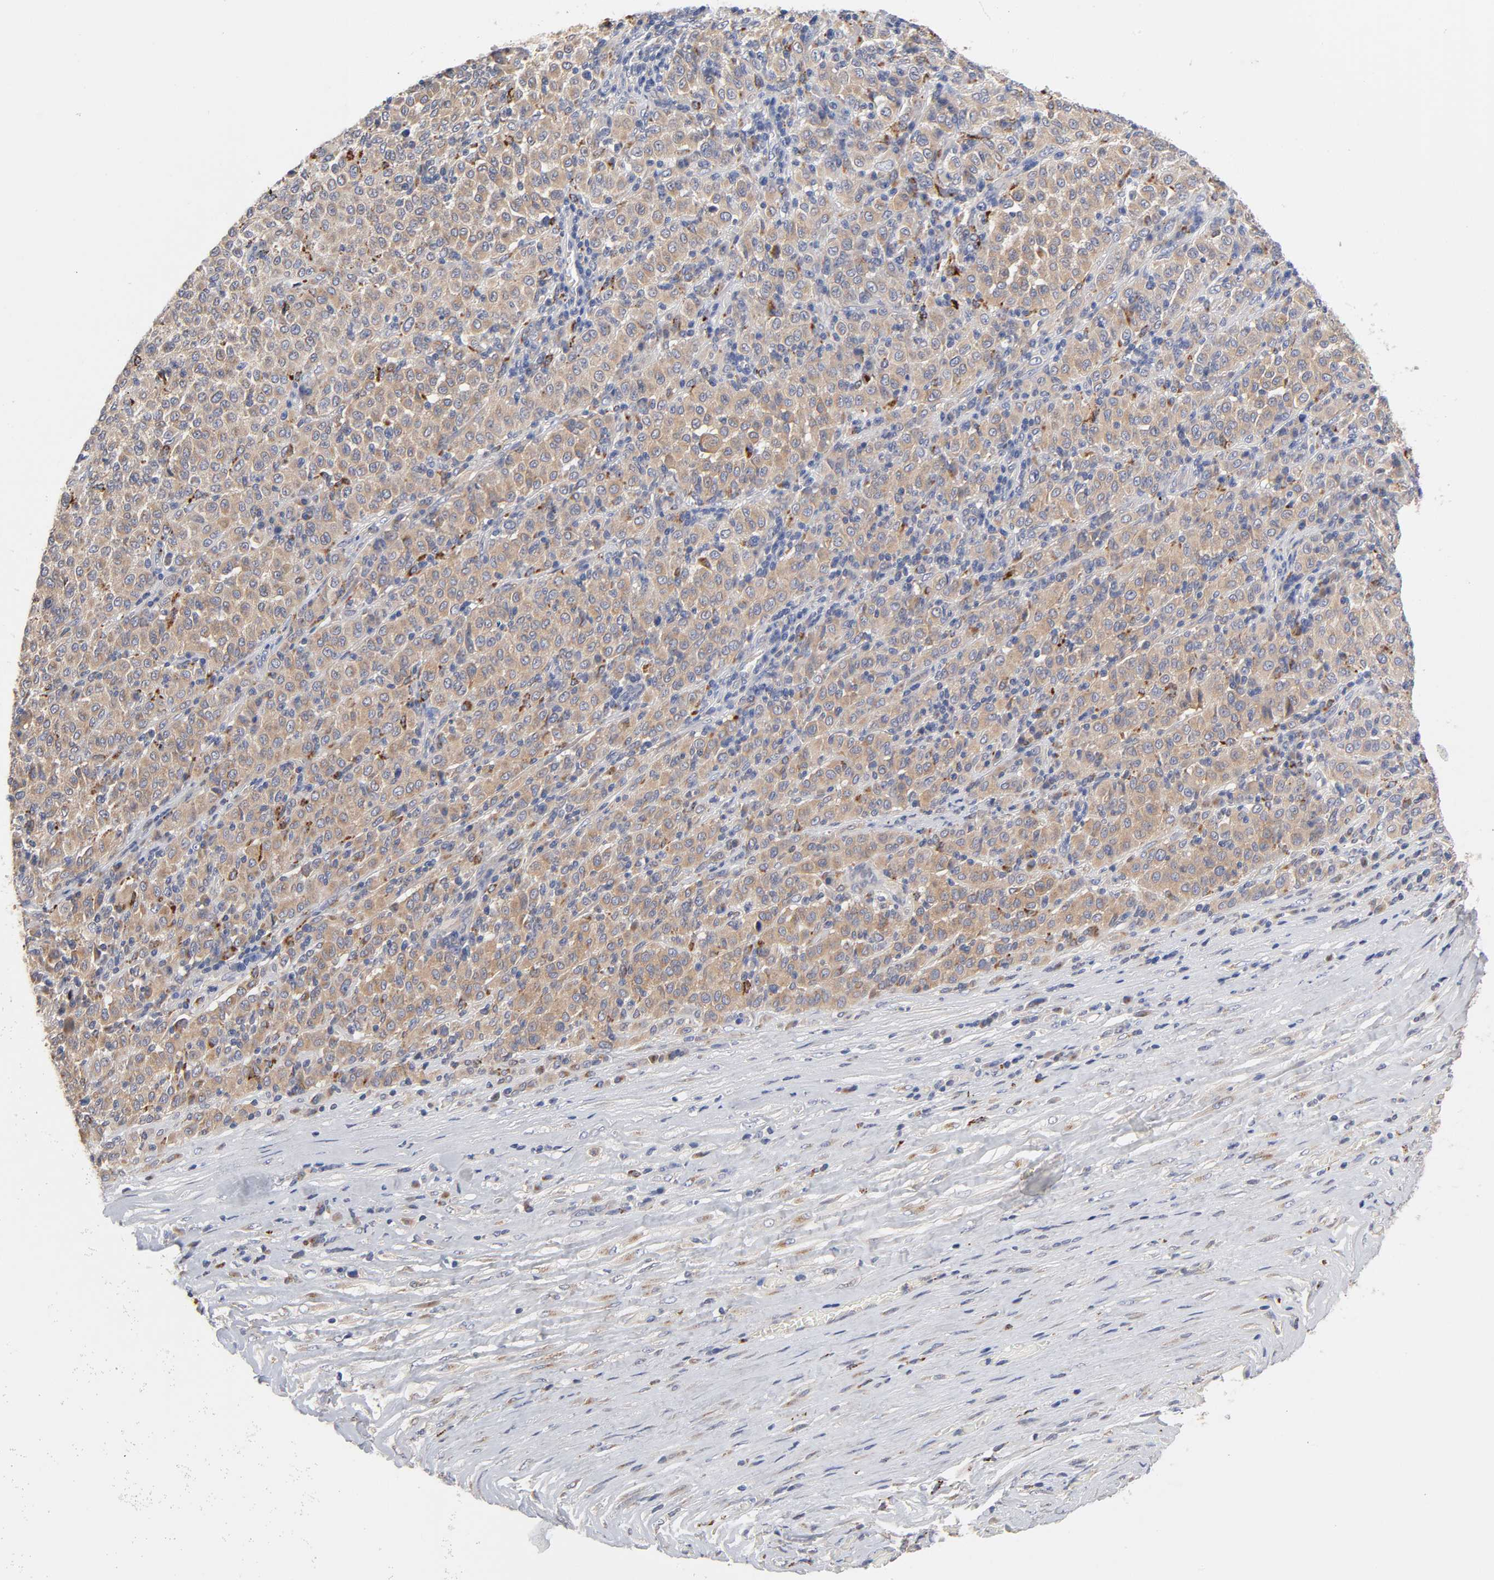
{"staining": {"intensity": "moderate", "quantity": ">75%", "location": "cytoplasmic/membranous"}, "tissue": "melanoma", "cell_type": "Tumor cells", "image_type": "cancer", "snomed": [{"axis": "morphology", "description": "Malignant melanoma, Metastatic site"}, {"axis": "topography", "description": "Pancreas"}], "caption": "Malignant melanoma (metastatic site) stained with immunohistochemistry exhibits moderate cytoplasmic/membranous staining in about >75% of tumor cells. (DAB IHC with brightfield microscopy, high magnification).", "gene": "C17orf75", "patient": {"sex": "female", "age": 30}}